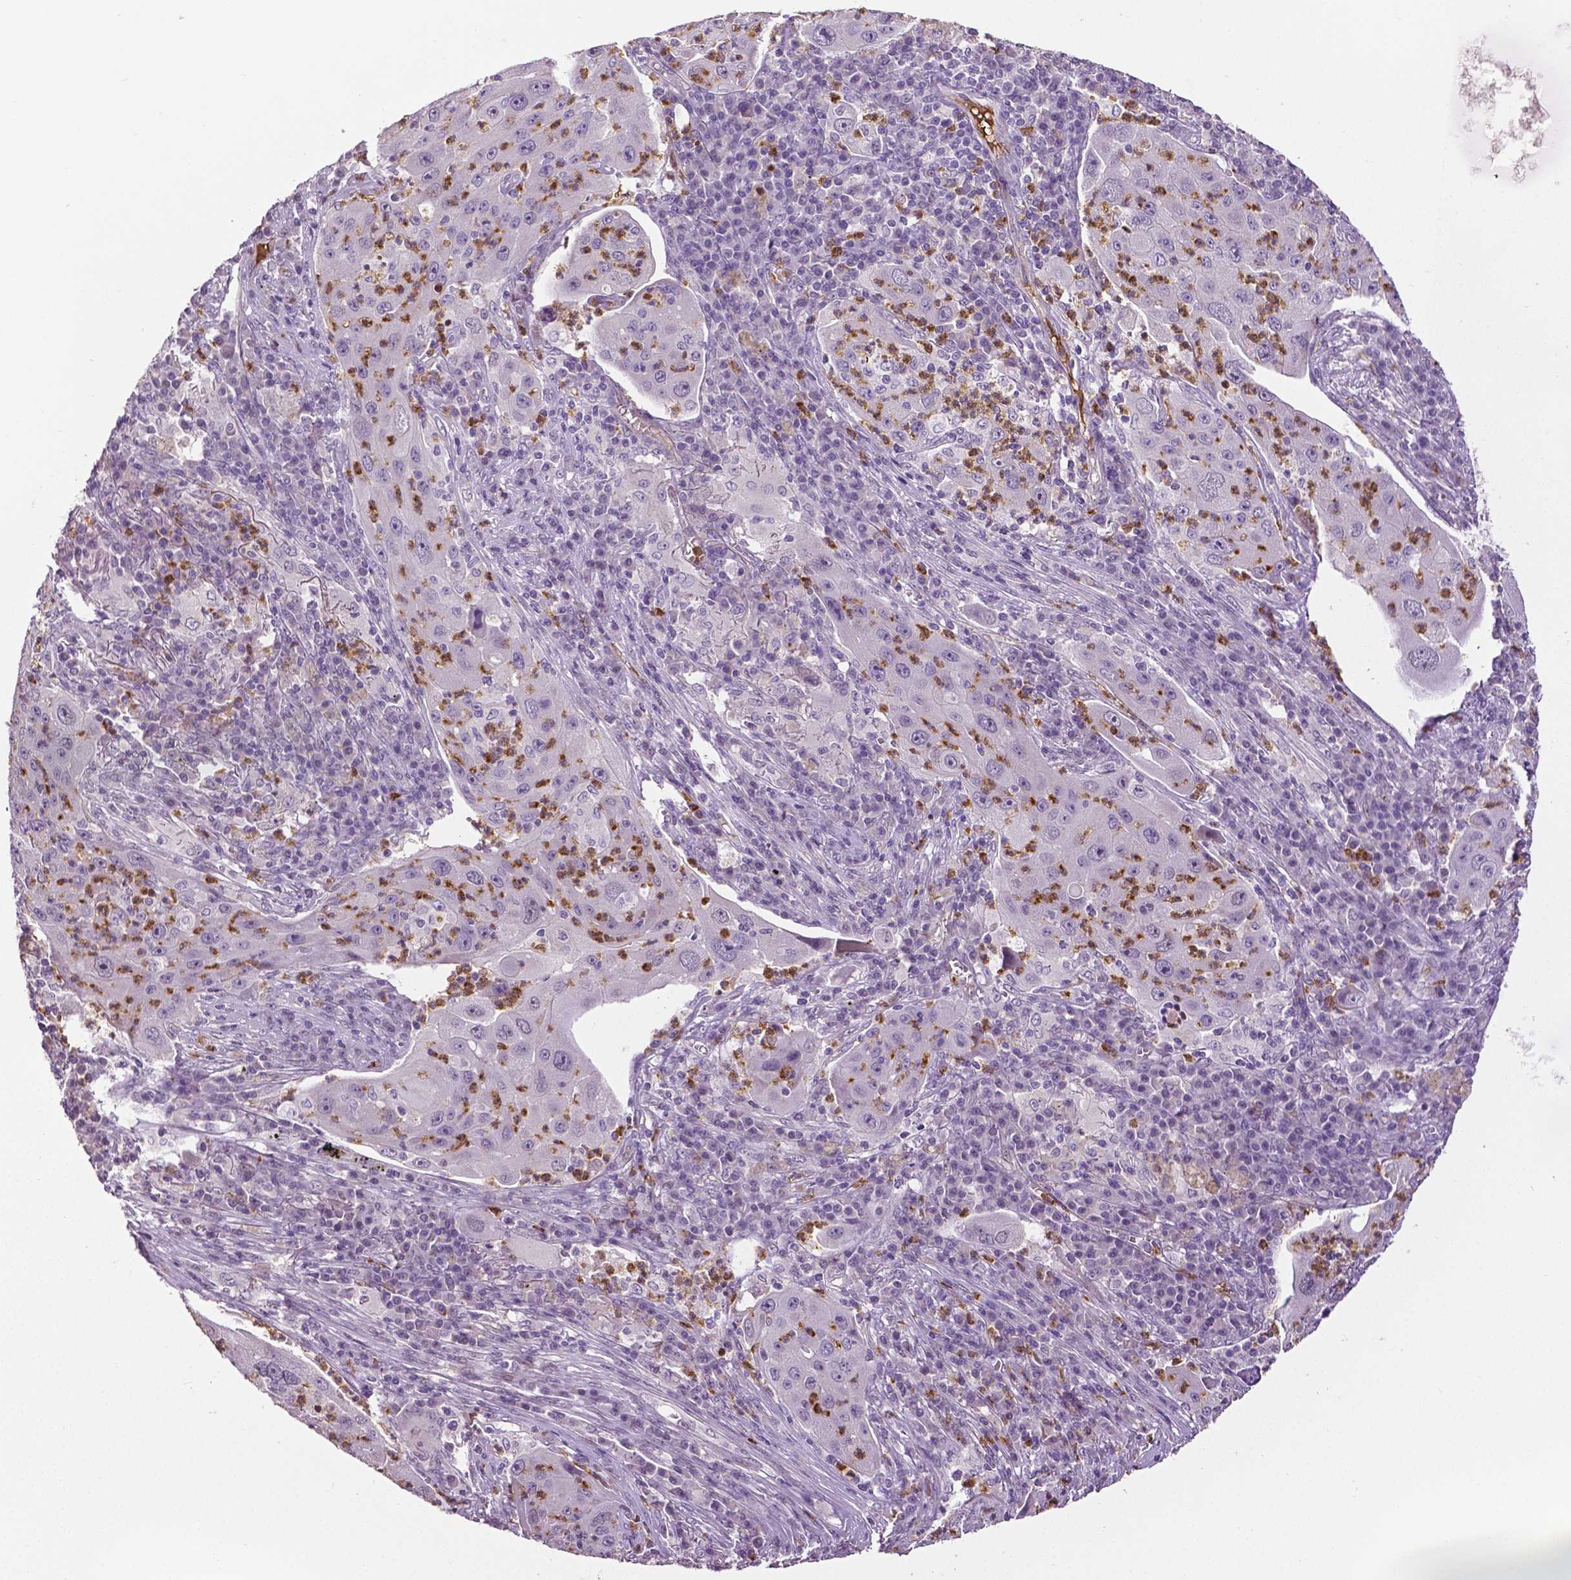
{"staining": {"intensity": "negative", "quantity": "none", "location": "none"}, "tissue": "lung cancer", "cell_type": "Tumor cells", "image_type": "cancer", "snomed": [{"axis": "morphology", "description": "Squamous cell carcinoma, NOS"}, {"axis": "topography", "description": "Lung"}], "caption": "Immunohistochemical staining of lung squamous cell carcinoma reveals no significant positivity in tumor cells.", "gene": "PTPN5", "patient": {"sex": "female", "age": 59}}